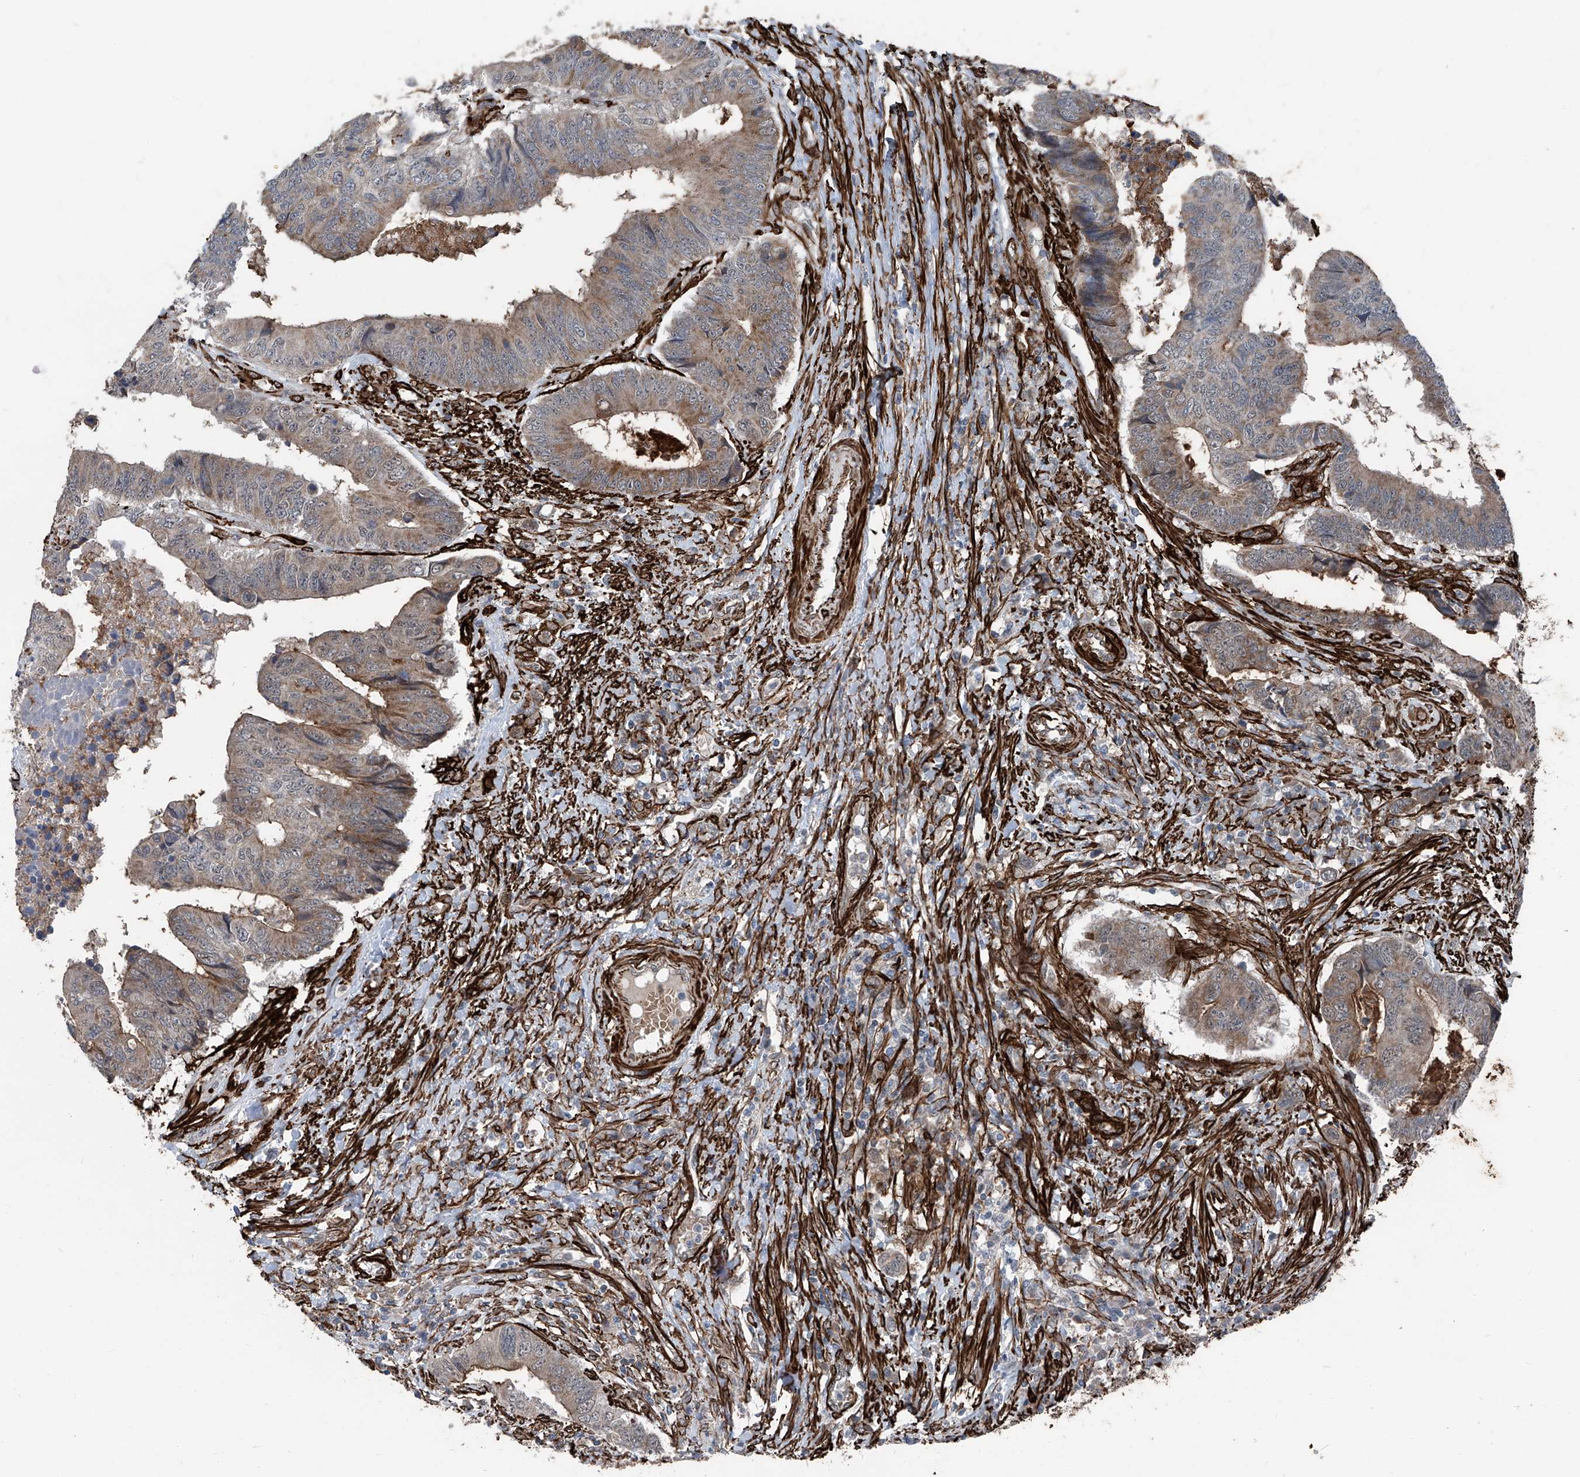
{"staining": {"intensity": "moderate", "quantity": "25%-75%", "location": "cytoplasmic/membranous"}, "tissue": "colorectal cancer", "cell_type": "Tumor cells", "image_type": "cancer", "snomed": [{"axis": "morphology", "description": "Adenocarcinoma, NOS"}, {"axis": "topography", "description": "Rectum"}], "caption": "Tumor cells show moderate cytoplasmic/membranous positivity in approximately 25%-75% of cells in colorectal cancer.", "gene": "COA7", "patient": {"sex": "male", "age": 84}}